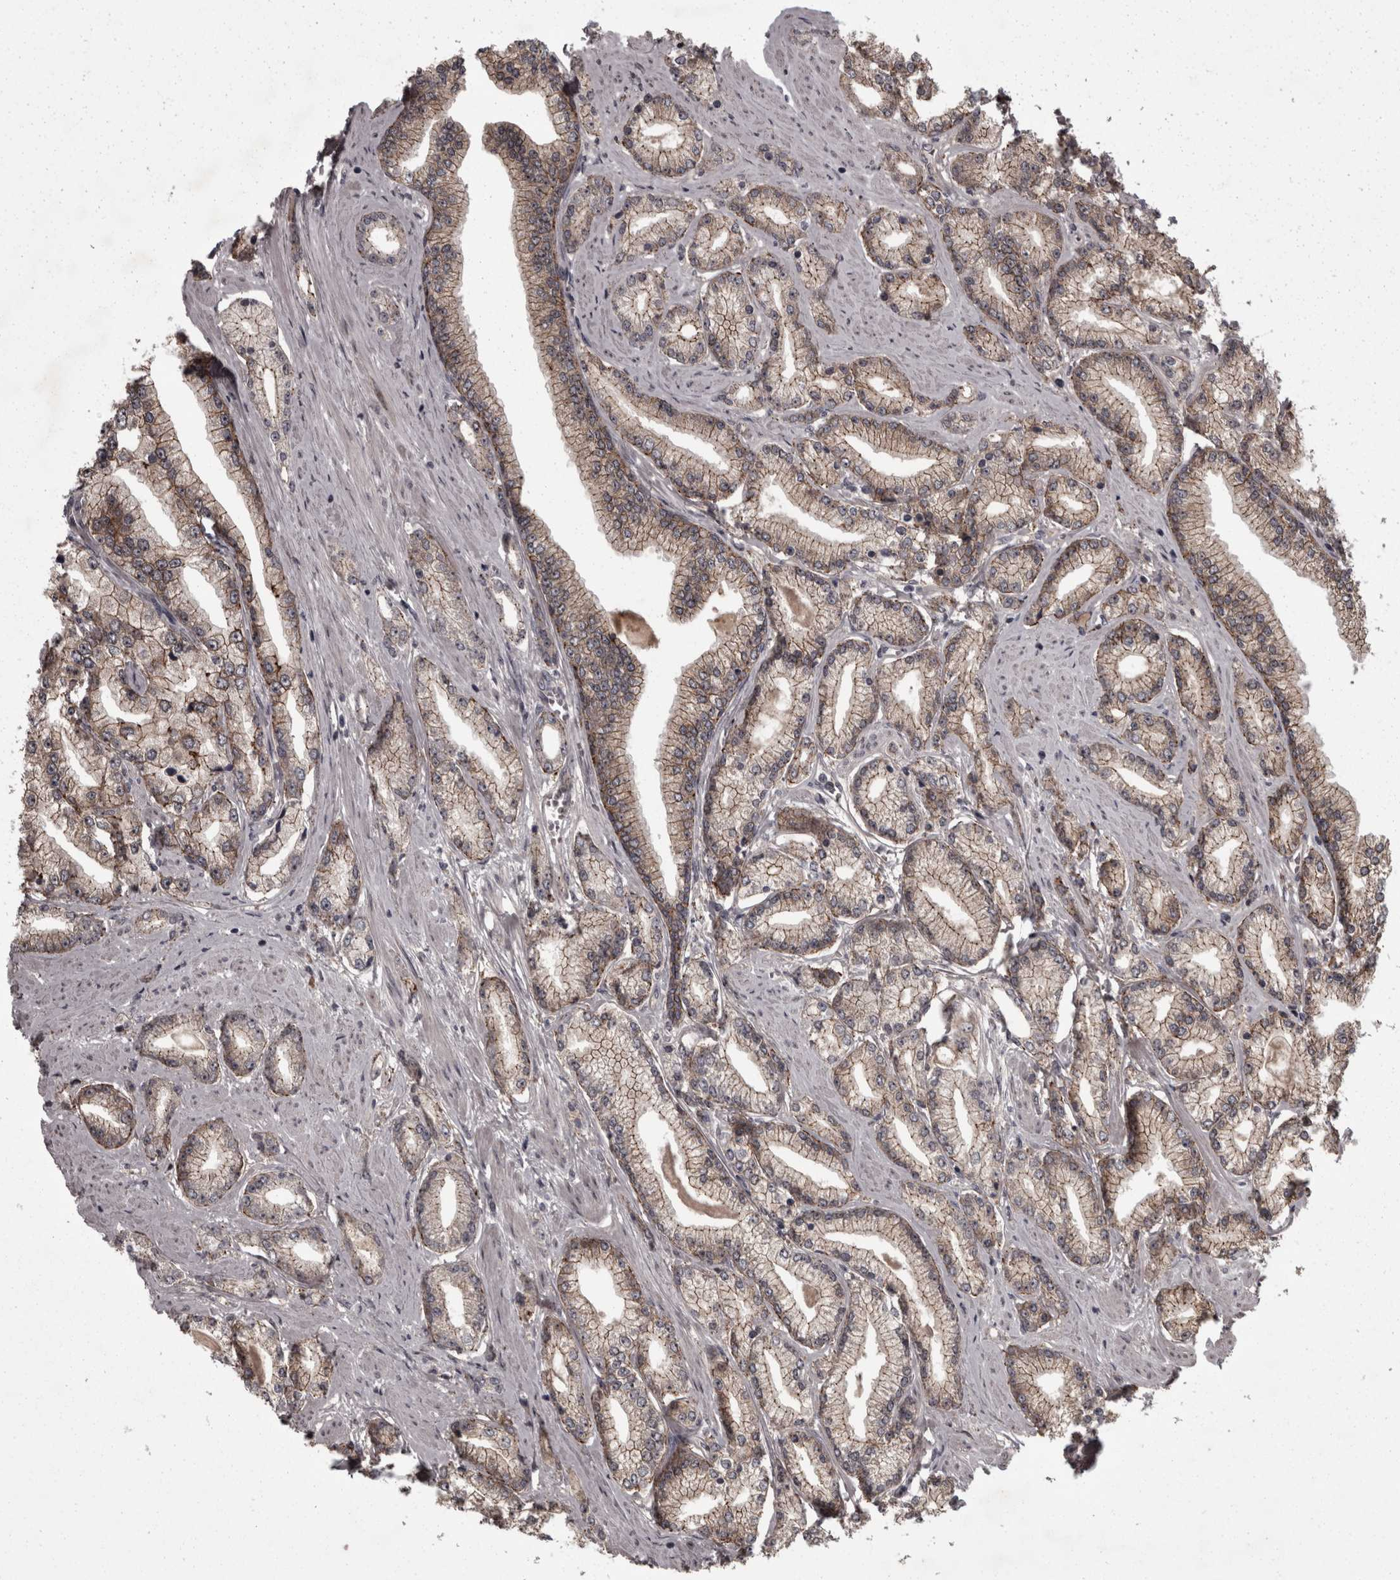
{"staining": {"intensity": "weak", "quantity": "25%-75%", "location": "cytoplasmic/membranous"}, "tissue": "prostate cancer", "cell_type": "Tumor cells", "image_type": "cancer", "snomed": [{"axis": "morphology", "description": "Adenocarcinoma, Low grade"}, {"axis": "topography", "description": "Prostate"}], "caption": "Prostate cancer was stained to show a protein in brown. There is low levels of weak cytoplasmic/membranous positivity in about 25%-75% of tumor cells. (DAB (3,3'-diaminobenzidine) = brown stain, brightfield microscopy at high magnification).", "gene": "PCDH17", "patient": {"sex": "male", "age": 62}}